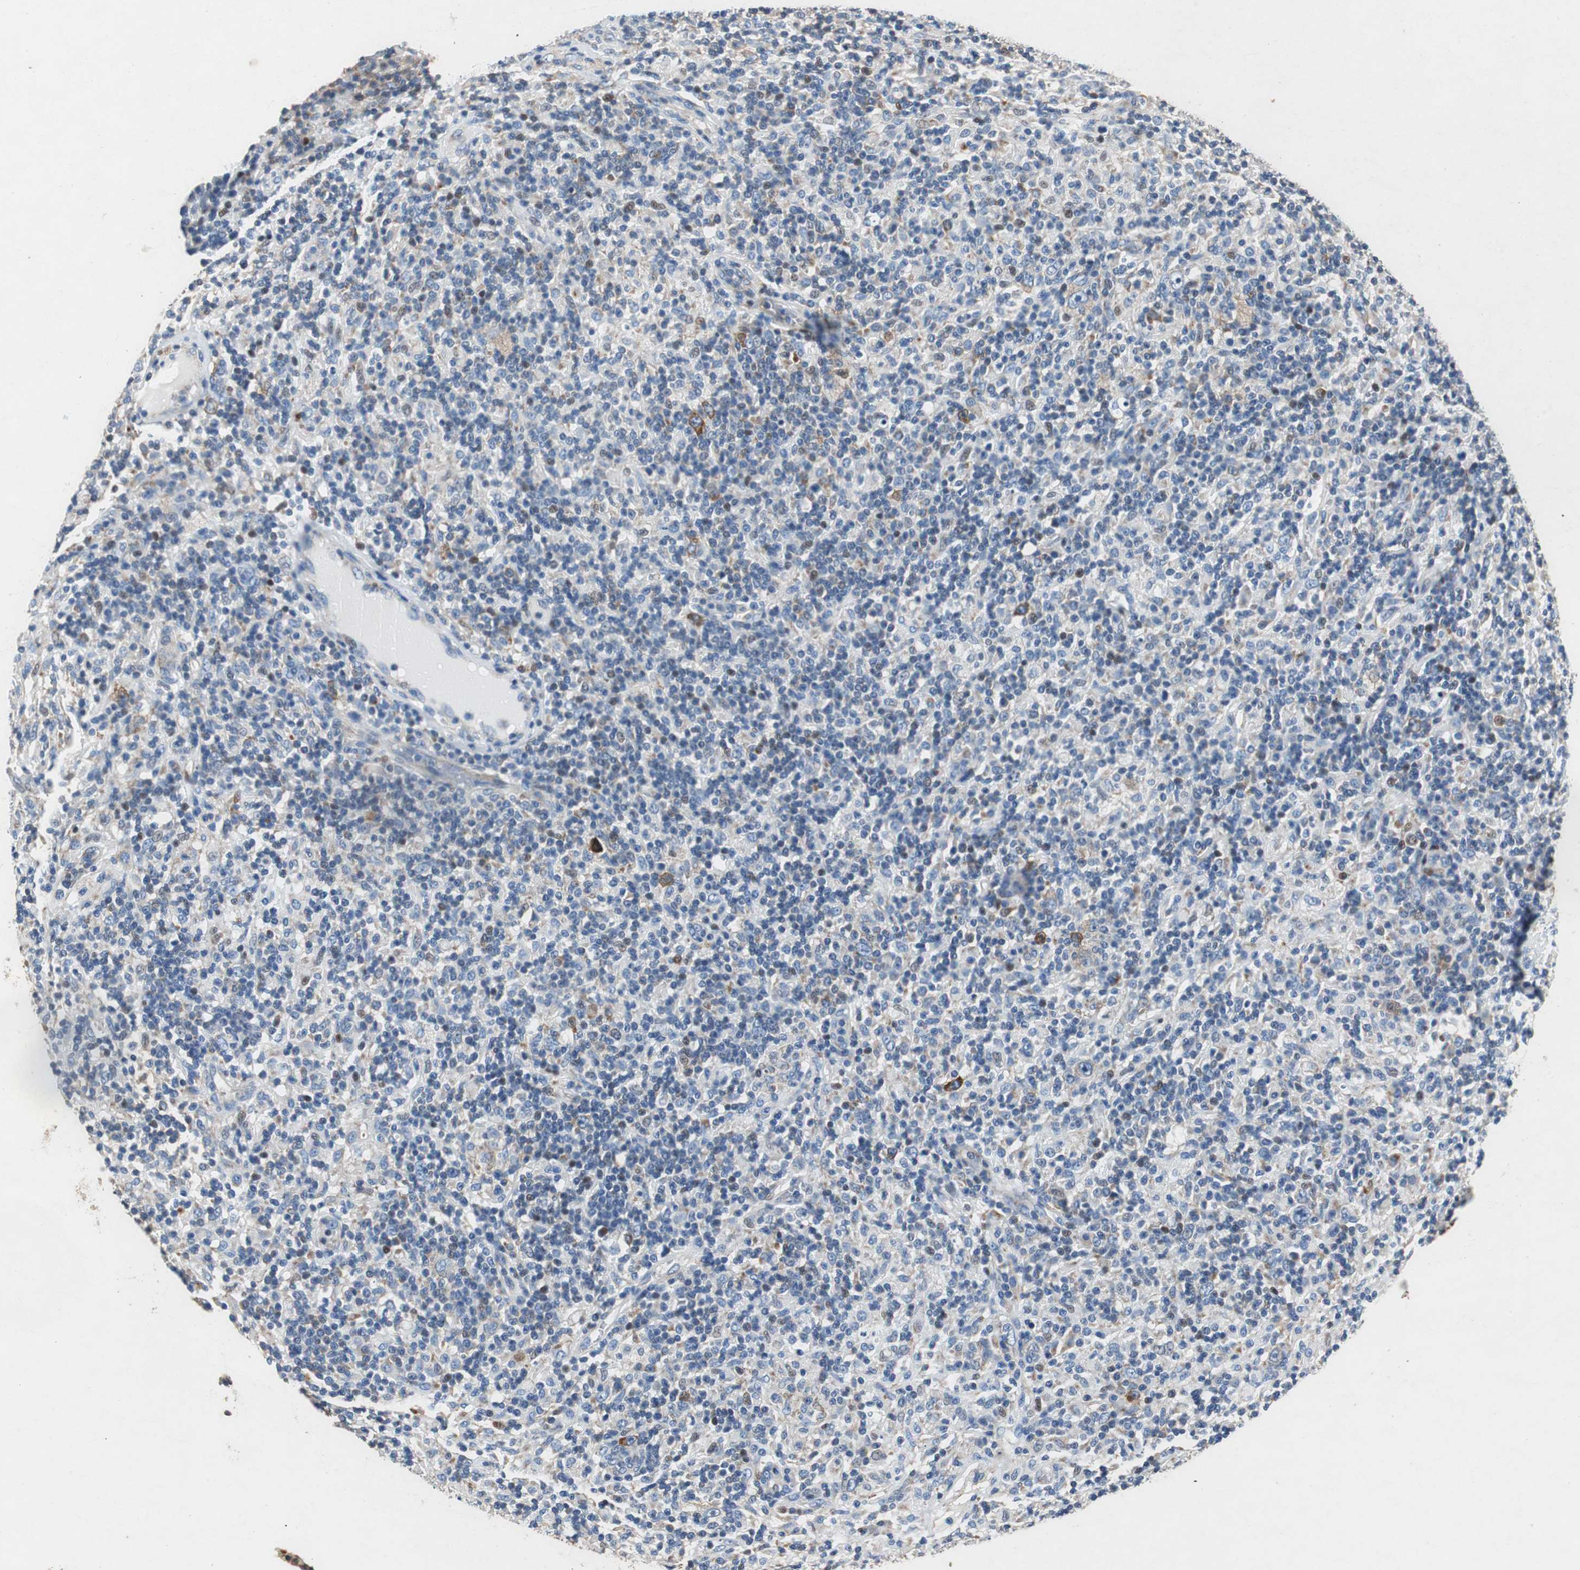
{"staining": {"intensity": "moderate", "quantity": "<25%", "location": "cytoplasmic/membranous,nuclear"}, "tissue": "lymphoma", "cell_type": "Tumor cells", "image_type": "cancer", "snomed": [{"axis": "morphology", "description": "Hodgkin's disease, NOS"}, {"axis": "topography", "description": "Lymph node"}], "caption": "Brown immunohistochemical staining in human Hodgkin's disease demonstrates moderate cytoplasmic/membranous and nuclear staining in approximately <25% of tumor cells. The staining was performed using DAB, with brown indicating positive protein expression. Nuclei are stained blue with hematoxylin.", "gene": "RPL35", "patient": {"sex": "male", "age": 70}}